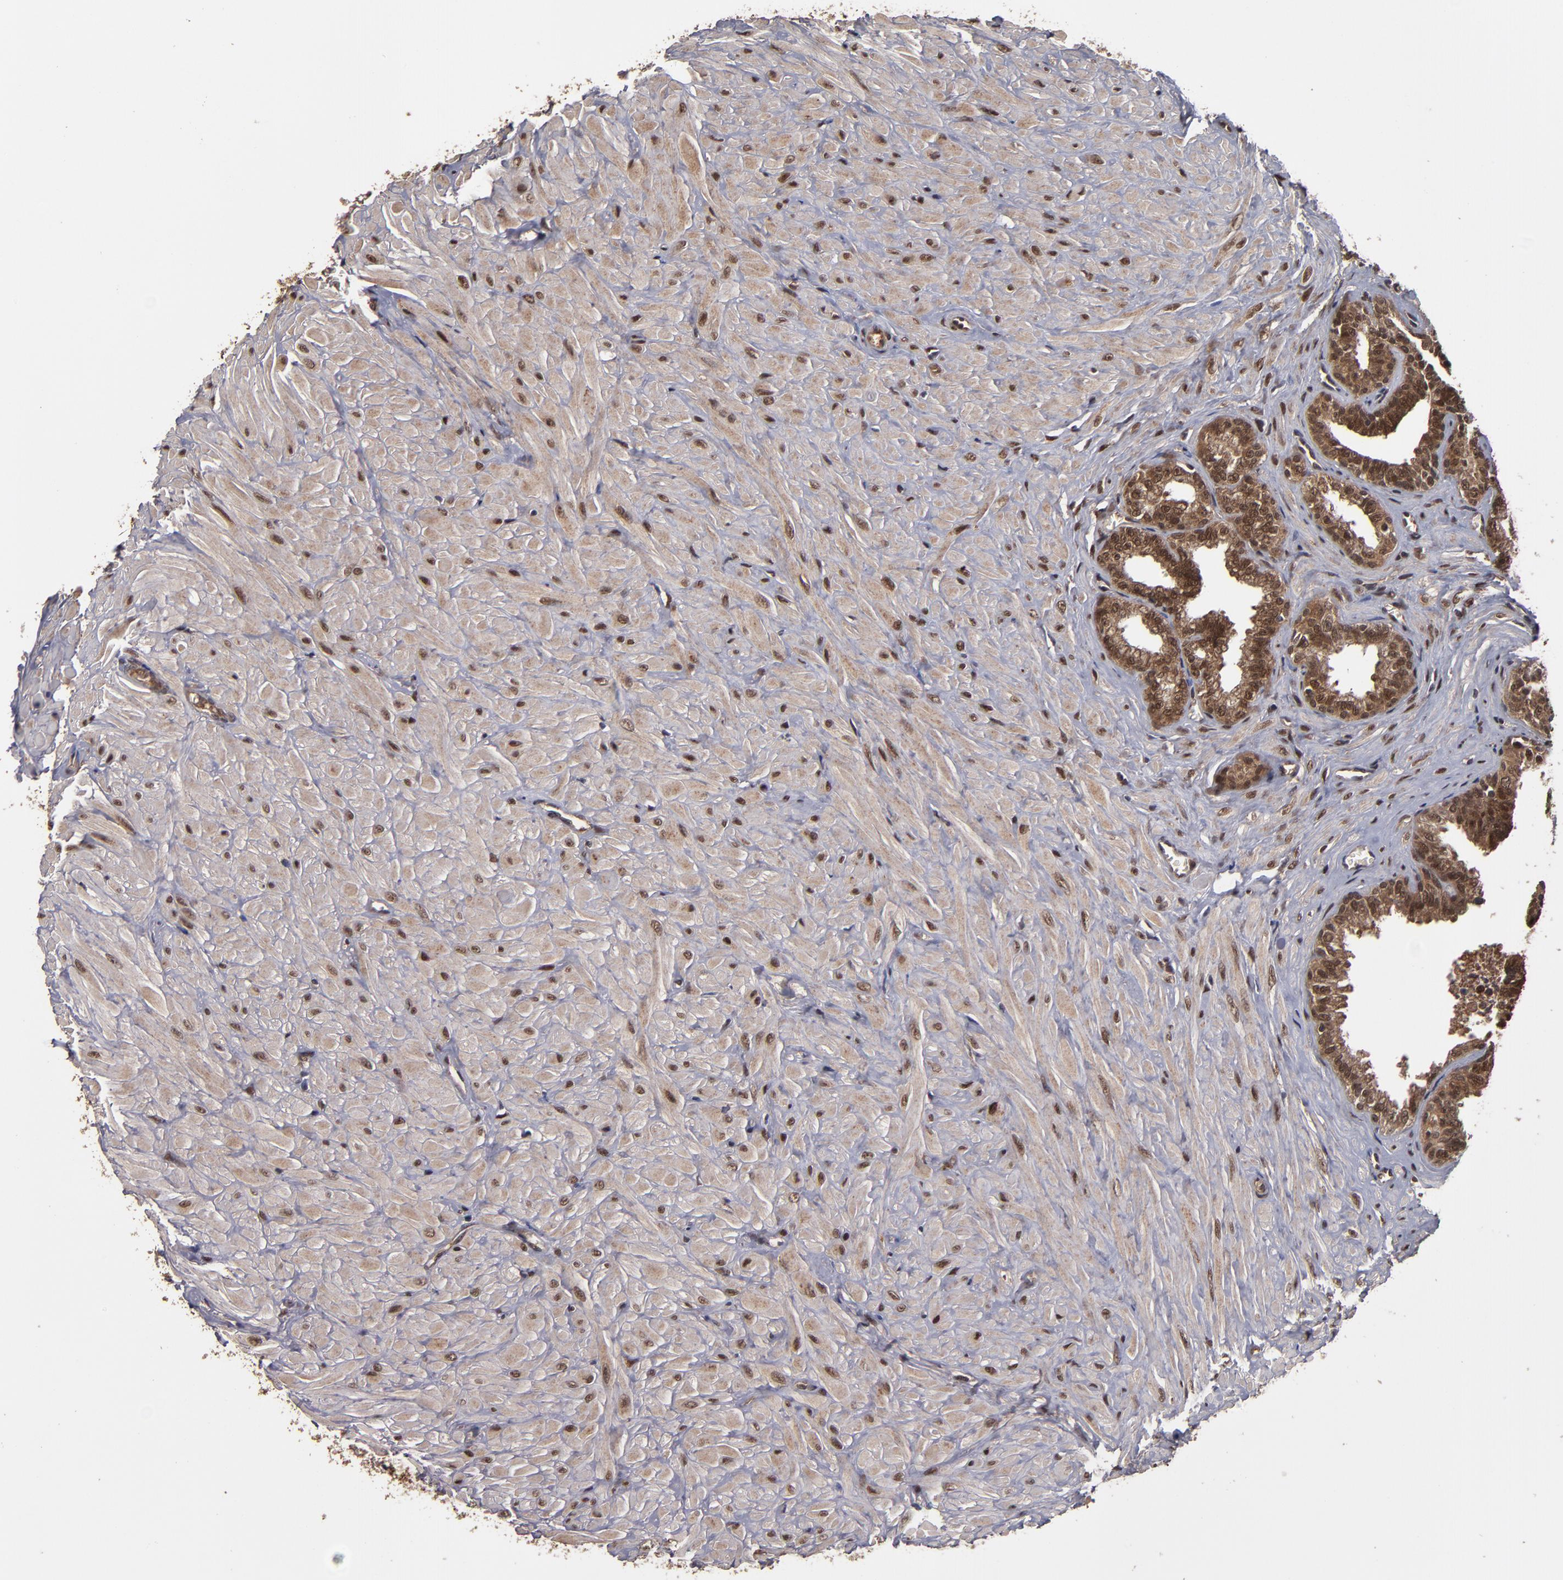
{"staining": {"intensity": "moderate", "quantity": ">75%", "location": "cytoplasmic/membranous,nuclear"}, "tissue": "seminal vesicle", "cell_type": "Glandular cells", "image_type": "normal", "snomed": [{"axis": "morphology", "description": "Normal tissue, NOS"}, {"axis": "topography", "description": "Seminal veicle"}], "caption": "Immunohistochemical staining of benign human seminal vesicle exhibits medium levels of moderate cytoplasmic/membranous,nuclear positivity in approximately >75% of glandular cells.", "gene": "CUL5", "patient": {"sex": "male", "age": 26}}